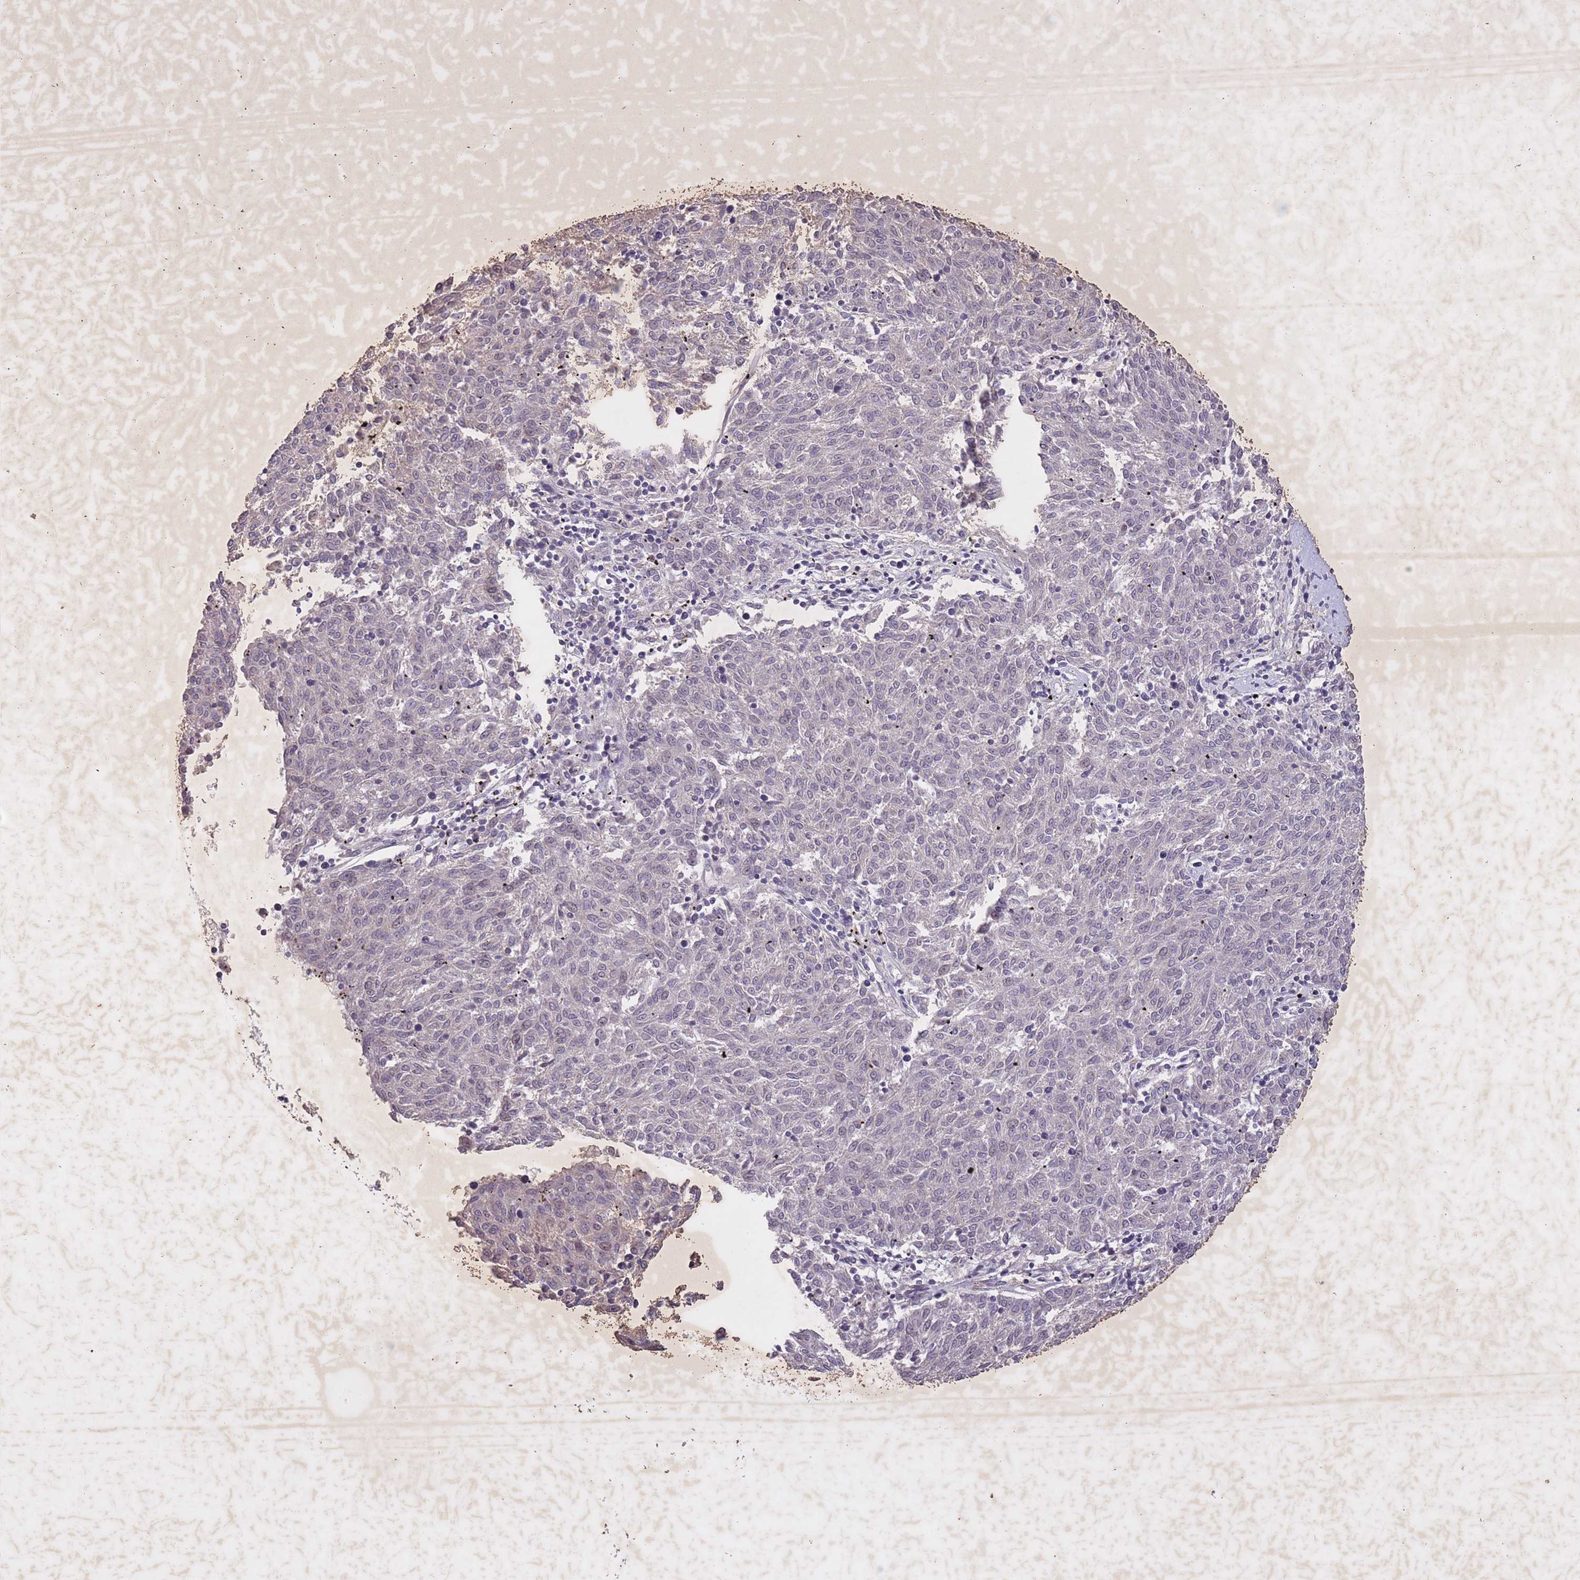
{"staining": {"intensity": "negative", "quantity": "none", "location": "none"}, "tissue": "melanoma", "cell_type": "Tumor cells", "image_type": "cancer", "snomed": [{"axis": "morphology", "description": "Malignant melanoma, NOS"}, {"axis": "topography", "description": "Skin"}], "caption": "High magnification brightfield microscopy of malignant melanoma stained with DAB (3,3'-diaminobenzidine) (brown) and counterstained with hematoxylin (blue): tumor cells show no significant expression. (Brightfield microscopy of DAB IHC at high magnification).", "gene": "CBX6", "patient": {"sex": "female", "age": 72}}